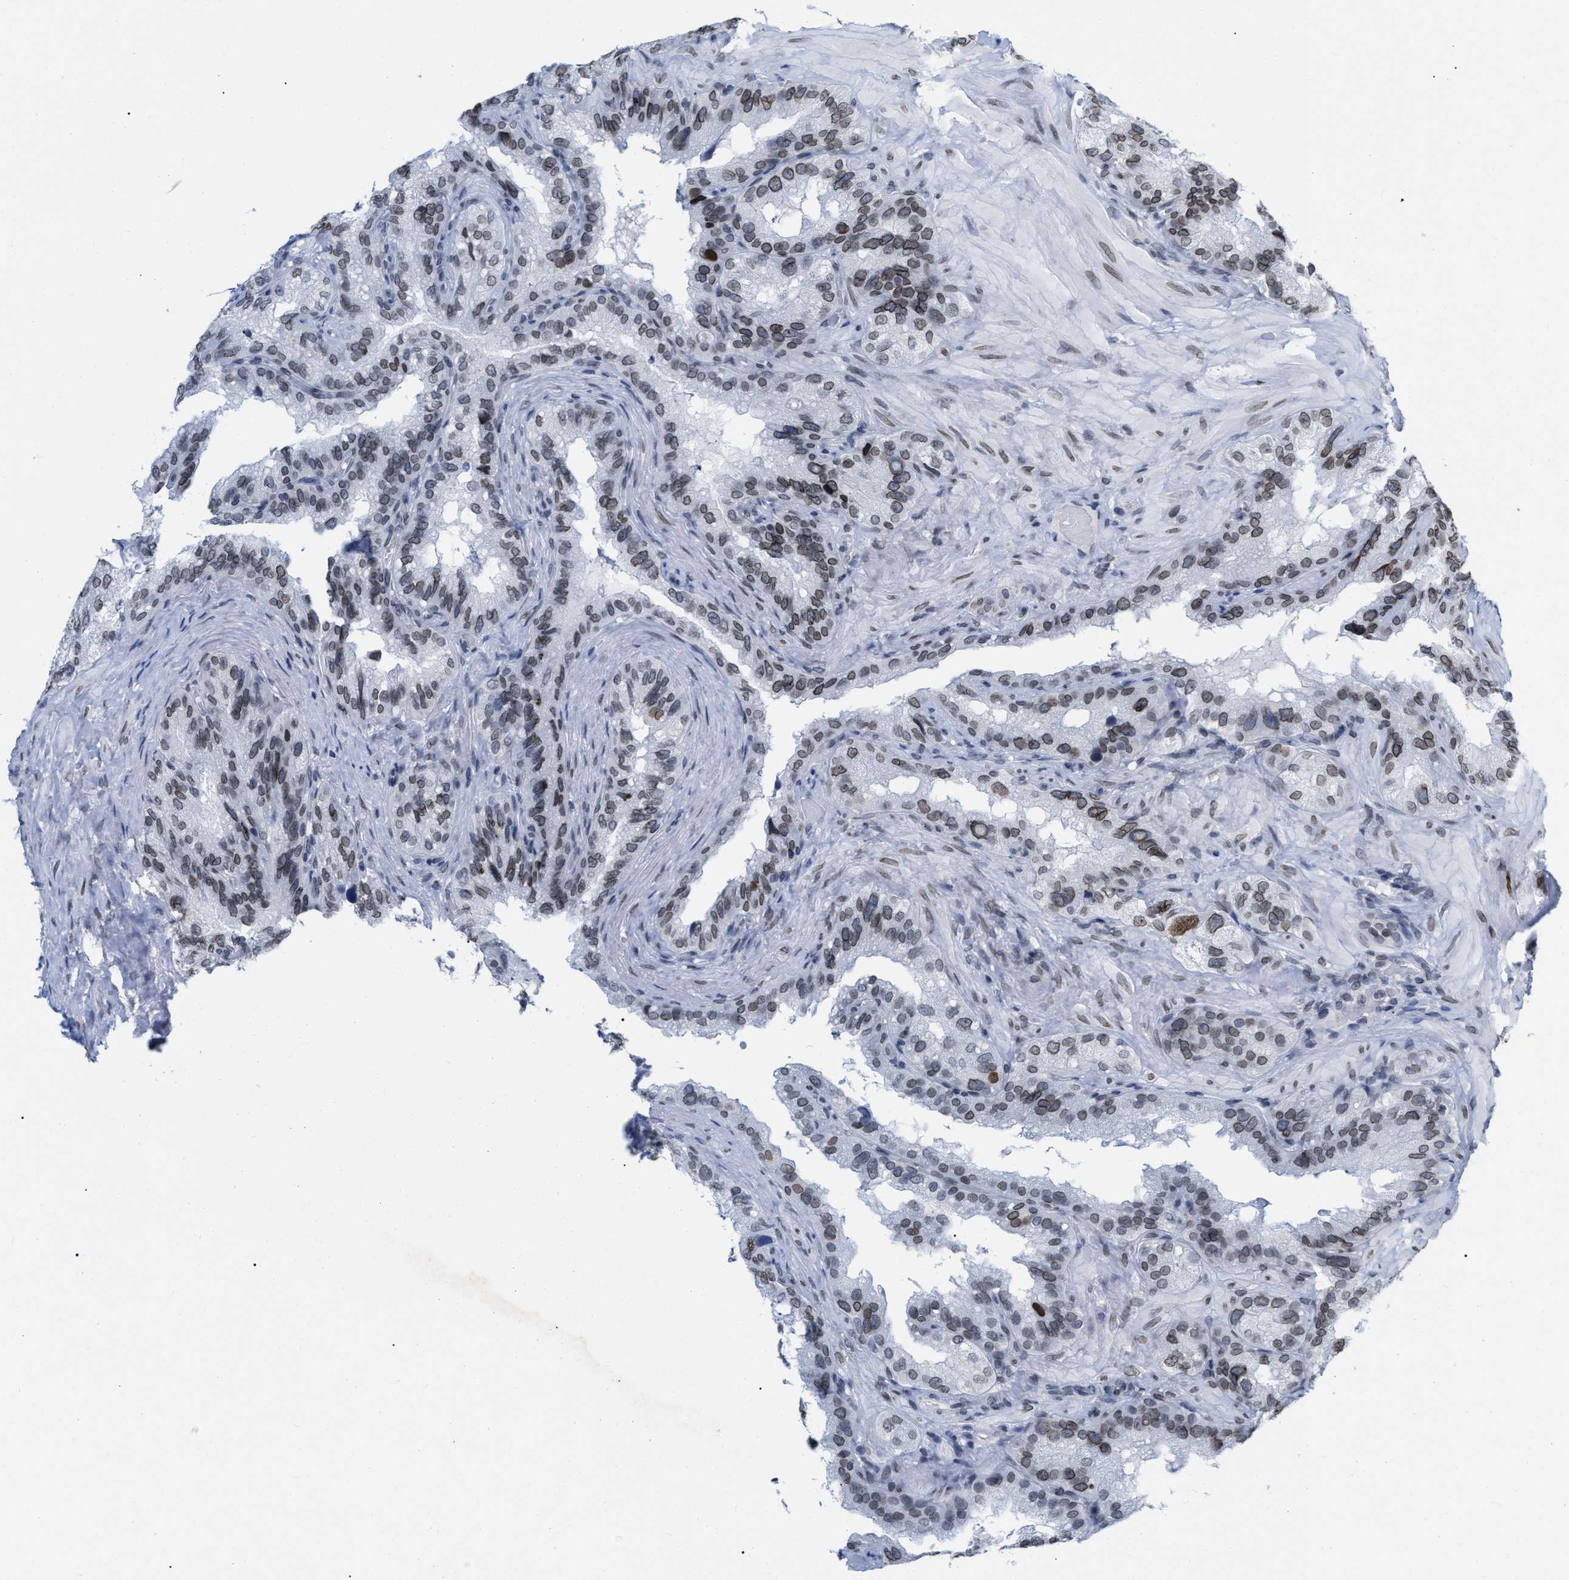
{"staining": {"intensity": "strong", "quantity": ">75%", "location": "cytoplasmic/membranous,nuclear"}, "tissue": "seminal vesicle", "cell_type": "Glandular cells", "image_type": "normal", "snomed": [{"axis": "morphology", "description": "Normal tissue, NOS"}, {"axis": "topography", "description": "Seminal veicle"}], "caption": "Immunohistochemistry image of normal seminal vesicle: human seminal vesicle stained using IHC reveals high levels of strong protein expression localized specifically in the cytoplasmic/membranous,nuclear of glandular cells, appearing as a cytoplasmic/membranous,nuclear brown color.", "gene": "TPR", "patient": {"sex": "male", "age": 68}}